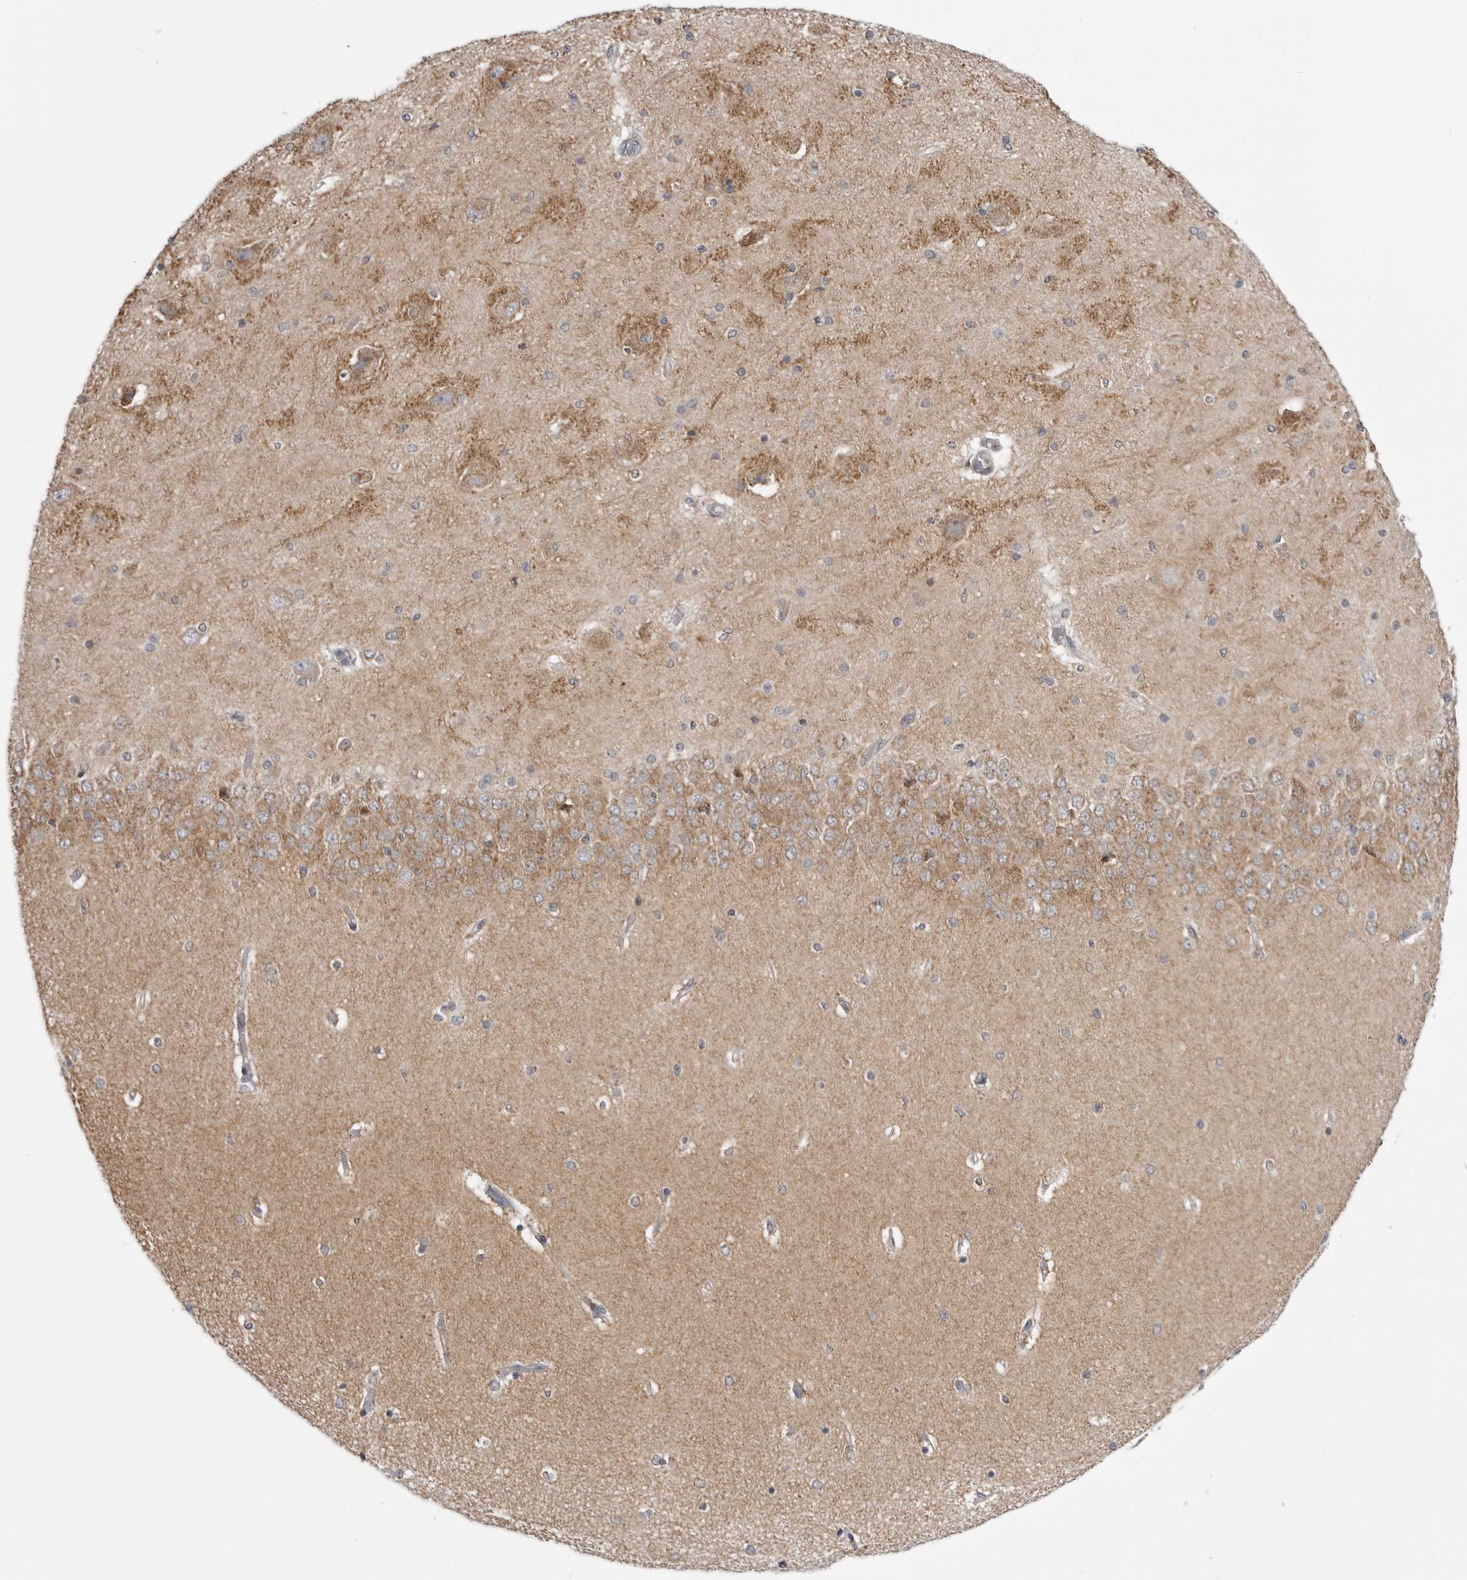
{"staining": {"intensity": "weak", "quantity": "<25%", "location": "cytoplasmic/membranous"}, "tissue": "hippocampus", "cell_type": "Glial cells", "image_type": "normal", "snomed": [{"axis": "morphology", "description": "Normal tissue, NOS"}, {"axis": "topography", "description": "Hippocampus"}], "caption": "This is an IHC micrograph of benign hippocampus. There is no expression in glial cells.", "gene": "FH", "patient": {"sex": "female", "age": 54}}